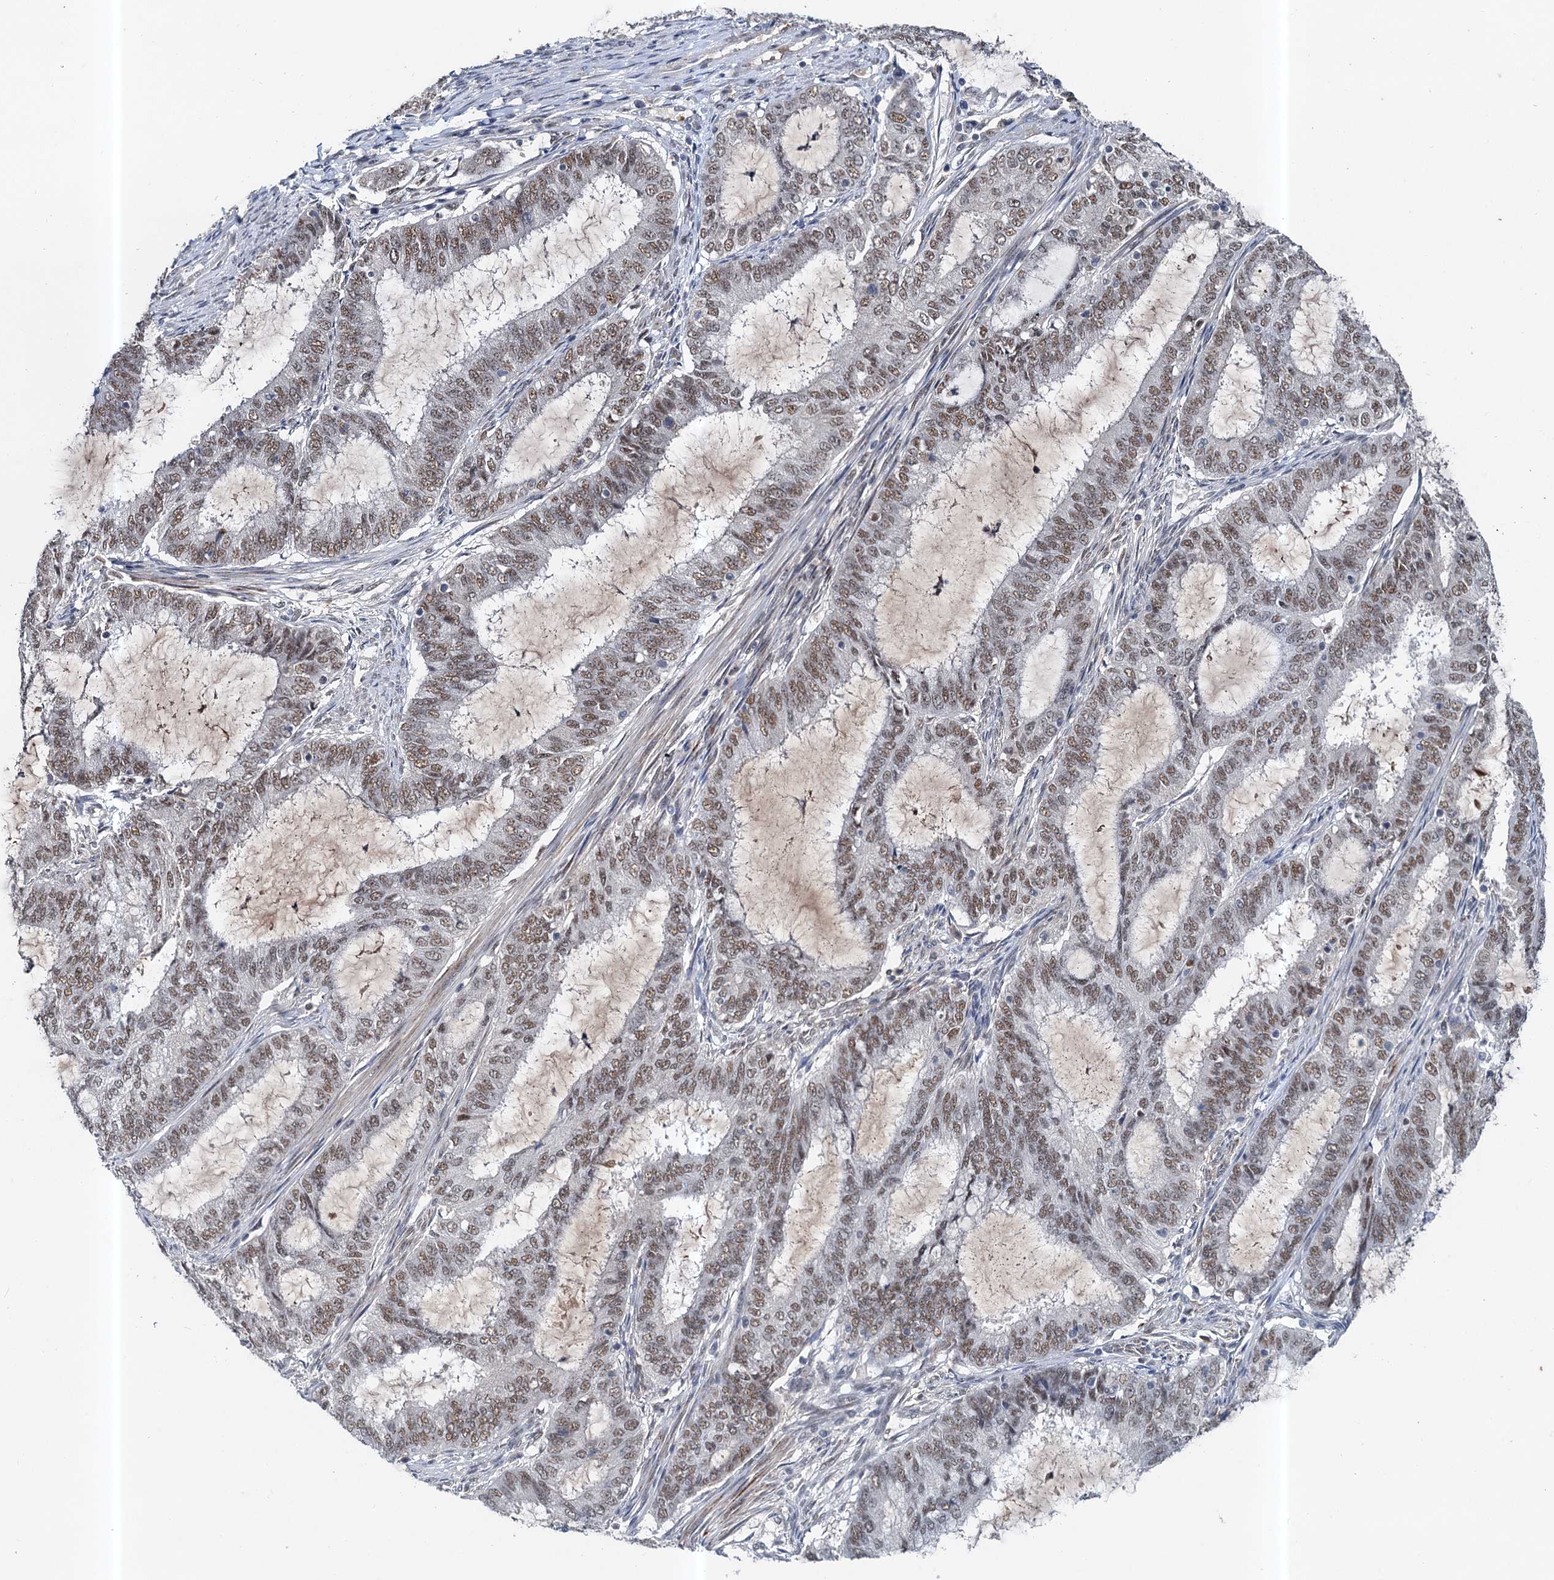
{"staining": {"intensity": "moderate", "quantity": ">75%", "location": "nuclear"}, "tissue": "endometrial cancer", "cell_type": "Tumor cells", "image_type": "cancer", "snomed": [{"axis": "morphology", "description": "Adenocarcinoma, NOS"}, {"axis": "topography", "description": "Endometrium"}], "caption": "Human endometrial cancer (adenocarcinoma) stained with a protein marker reveals moderate staining in tumor cells.", "gene": "CSTF3", "patient": {"sex": "female", "age": 51}}